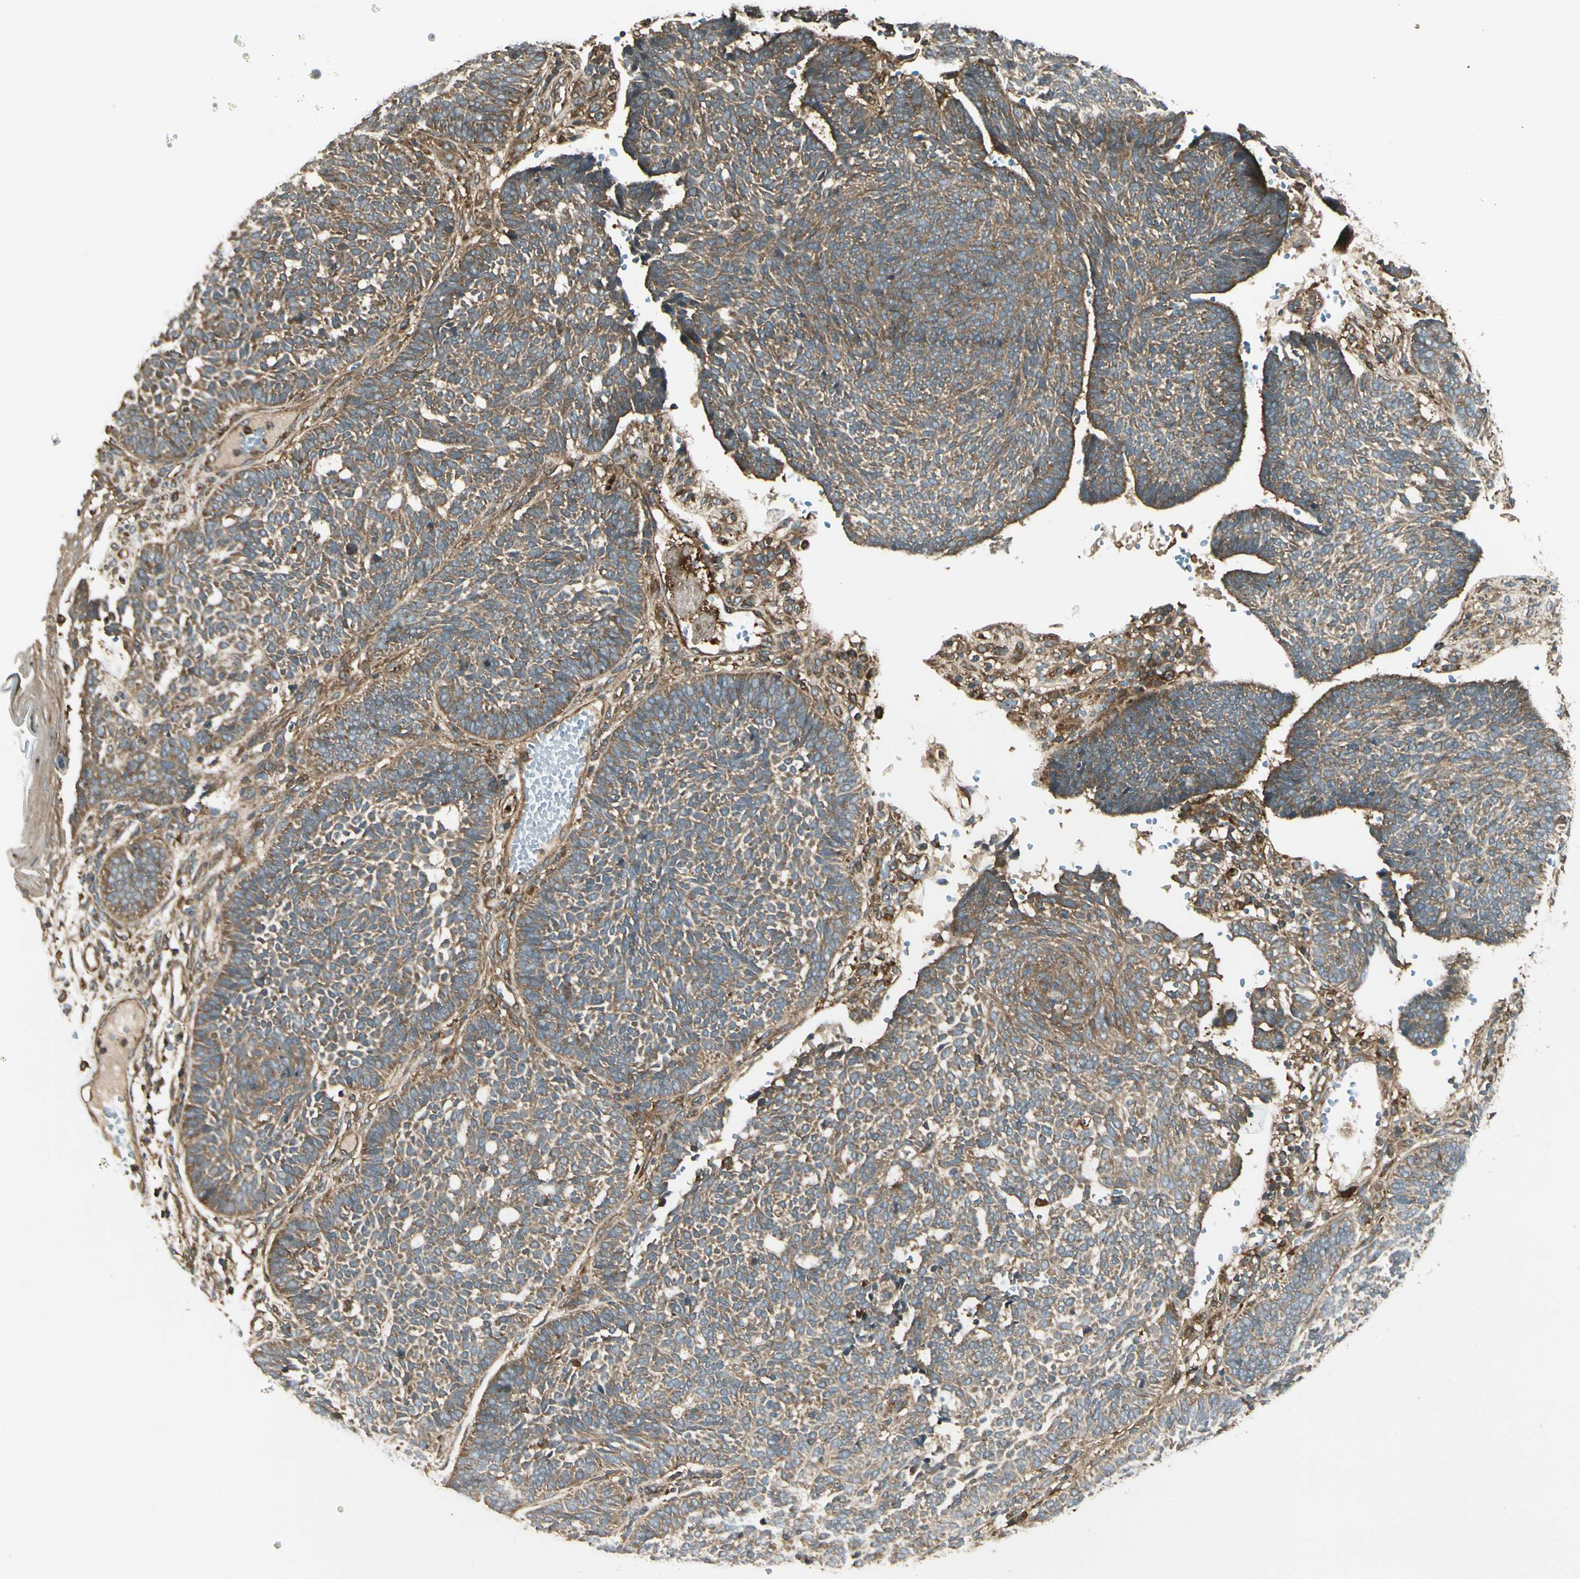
{"staining": {"intensity": "moderate", "quantity": ">75%", "location": "cytoplasmic/membranous"}, "tissue": "skin cancer", "cell_type": "Tumor cells", "image_type": "cancer", "snomed": [{"axis": "morphology", "description": "Normal tissue, NOS"}, {"axis": "morphology", "description": "Basal cell carcinoma"}, {"axis": "topography", "description": "Skin"}], "caption": "A histopathology image of human basal cell carcinoma (skin) stained for a protein displays moderate cytoplasmic/membranous brown staining in tumor cells. Using DAB (3,3'-diaminobenzidine) (brown) and hematoxylin (blue) stains, captured at high magnification using brightfield microscopy.", "gene": "FKBP15", "patient": {"sex": "male", "age": 87}}